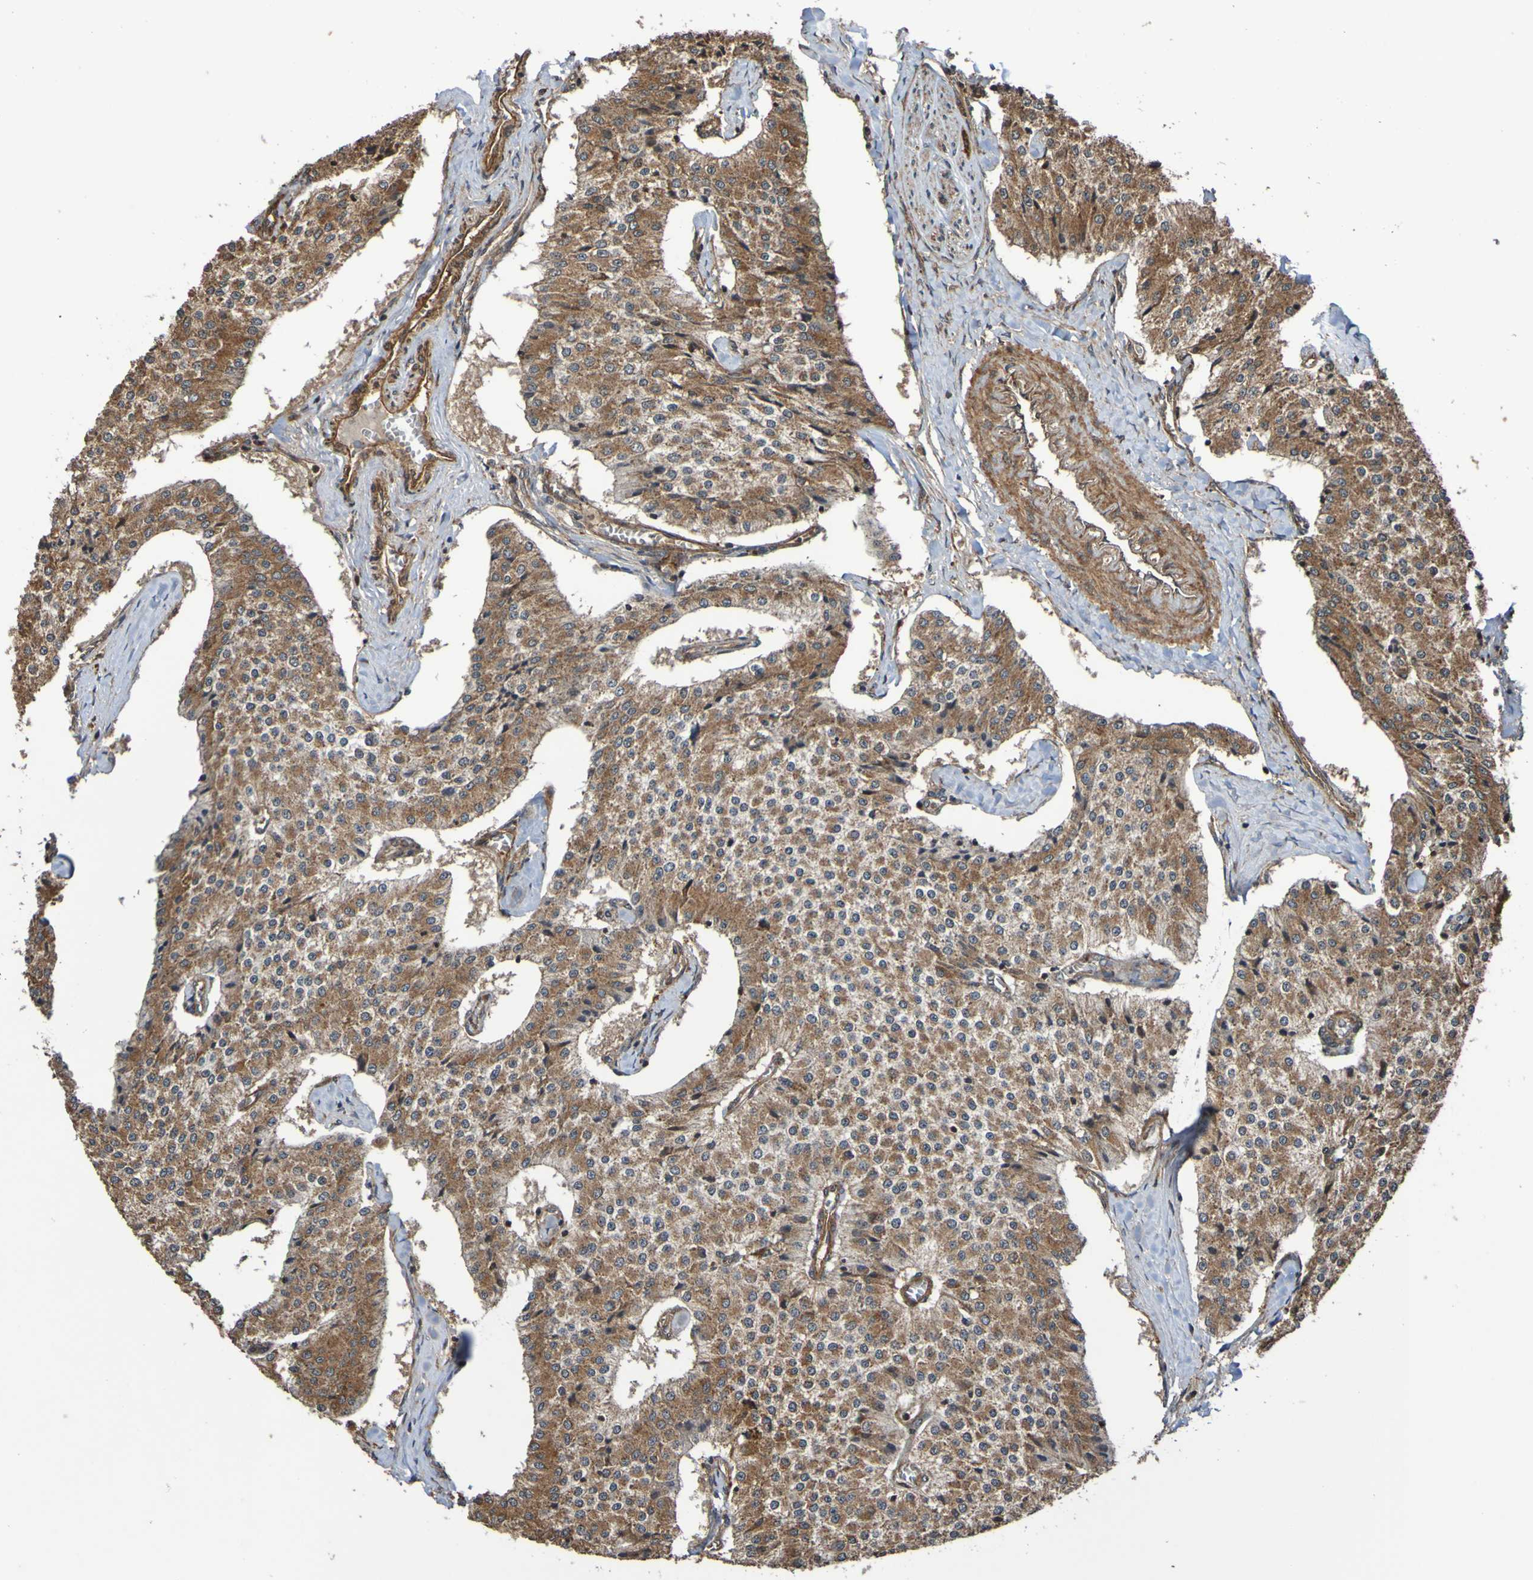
{"staining": {"intensity": "moderate", "quantity": ">75%", "location": "cytoplasmic/membranous"}, "tissue": "carcinoid", "cell_type": "Tumor cells", "image_type": "cancer", "snomed": [{"axis": "morphology", "description": "Carcinoid, malignant, NOS"}, {"axis": "topography", "description": "Colon"}], "caption": "Tumor cells show medium levels of moderate cytoplasmic/membranous staining in approximately >75% of cells in malignant carcinoid.", "gene": "UCN", "patient": {"sex": "female", "age": 52}}